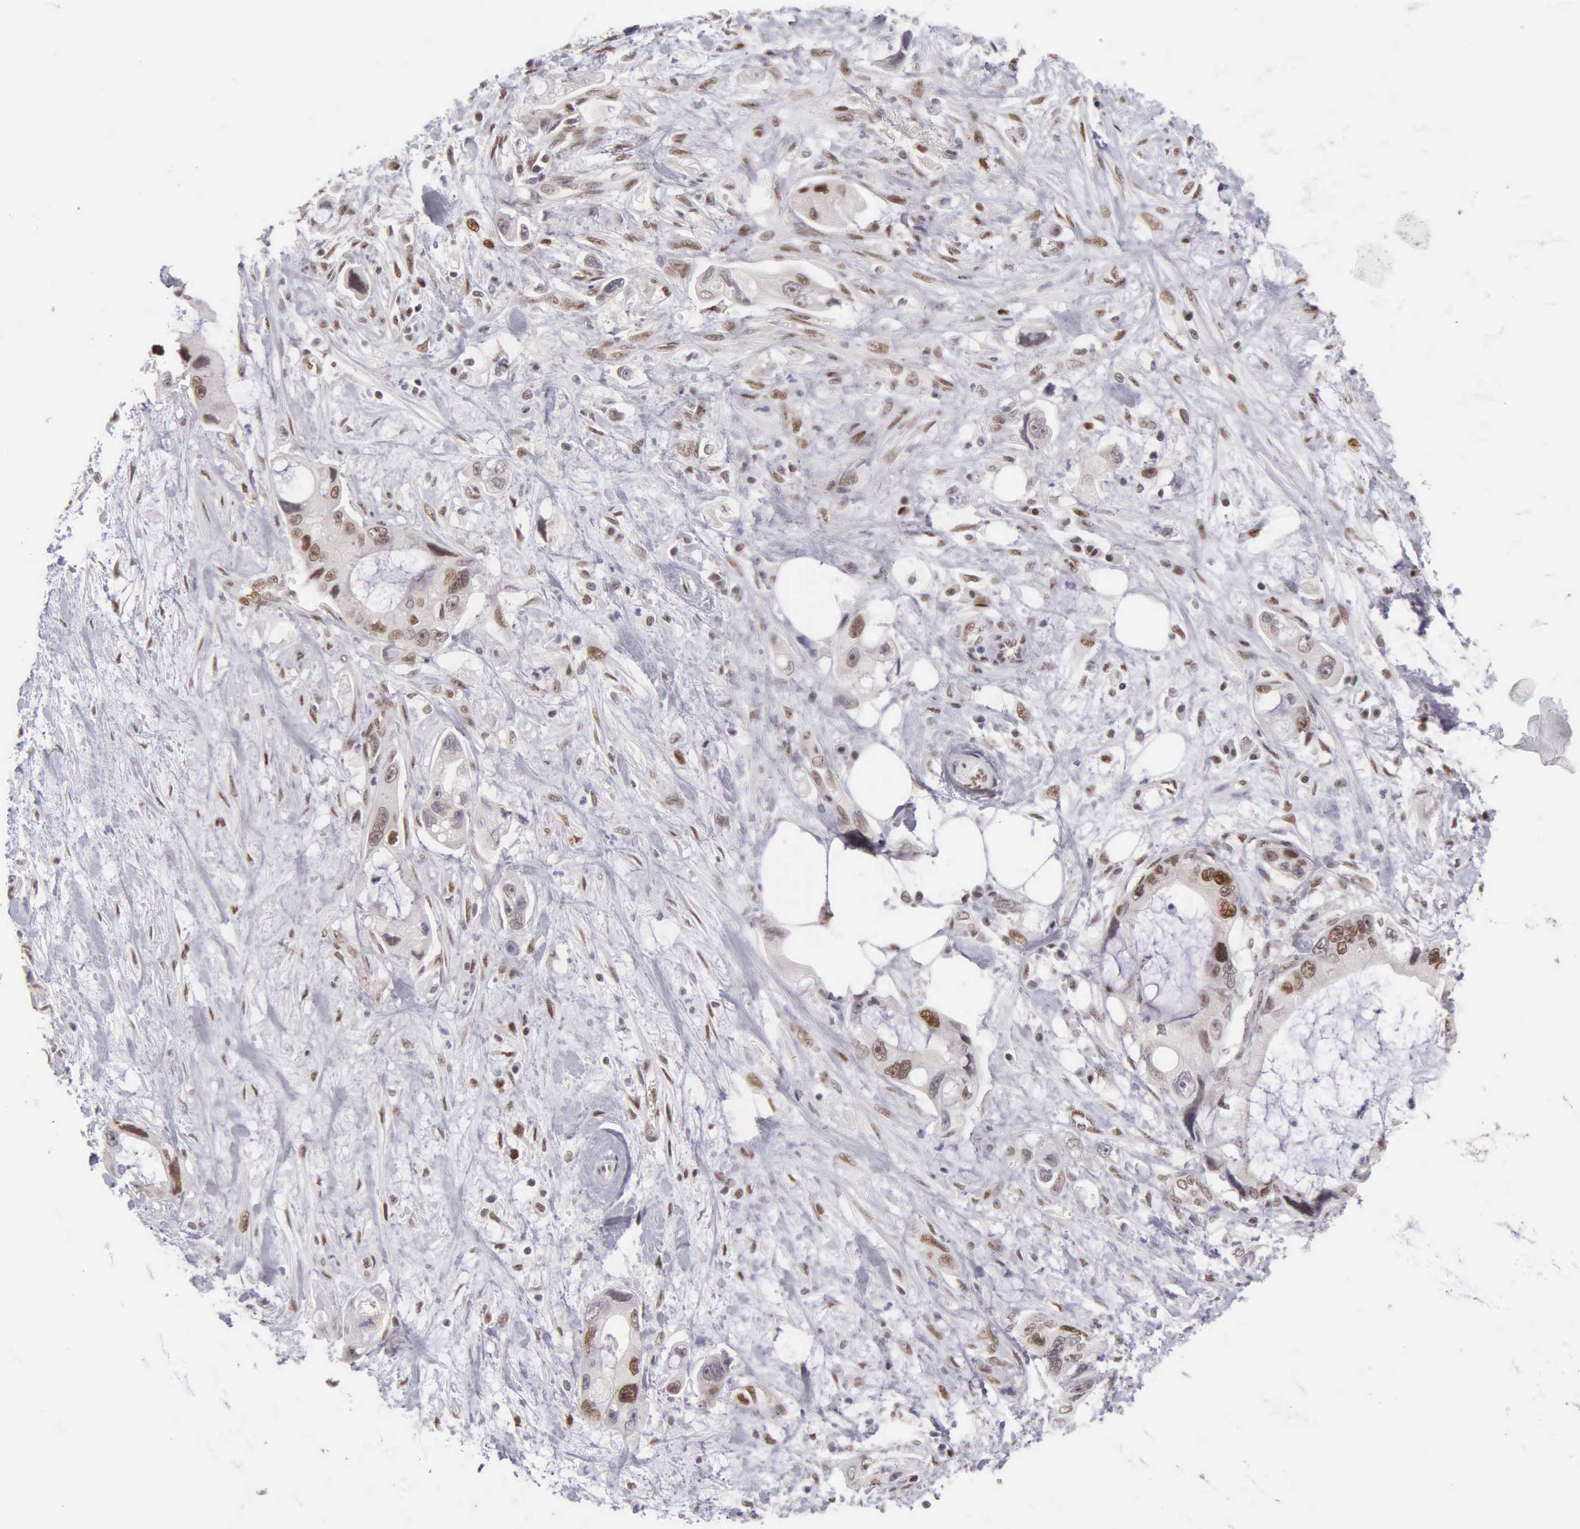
{"staining": {"intensity": "weak", "quantity": "25%-75%", "location": "nuclear"}, "tissue": "pancreatic cancer", "cell_type": "Tumor cells", "image_type": "cancer", "snomed": [{"axis": "morphology", "description": "Adenocarcinoma, NOS"}, {"axis": "topography", "description": "Pancreas"}, {"axis": "topography", "description": "Stomach, upper"}], "caption": "Immunohistochemical staining of human adenocarcinoma (pancreatic) demonstrates weak nuclear protein positivity in about 25%-75% of tumor cells.", "gene": "UBR7", "patient": {"sex": "male", "age": 77}}